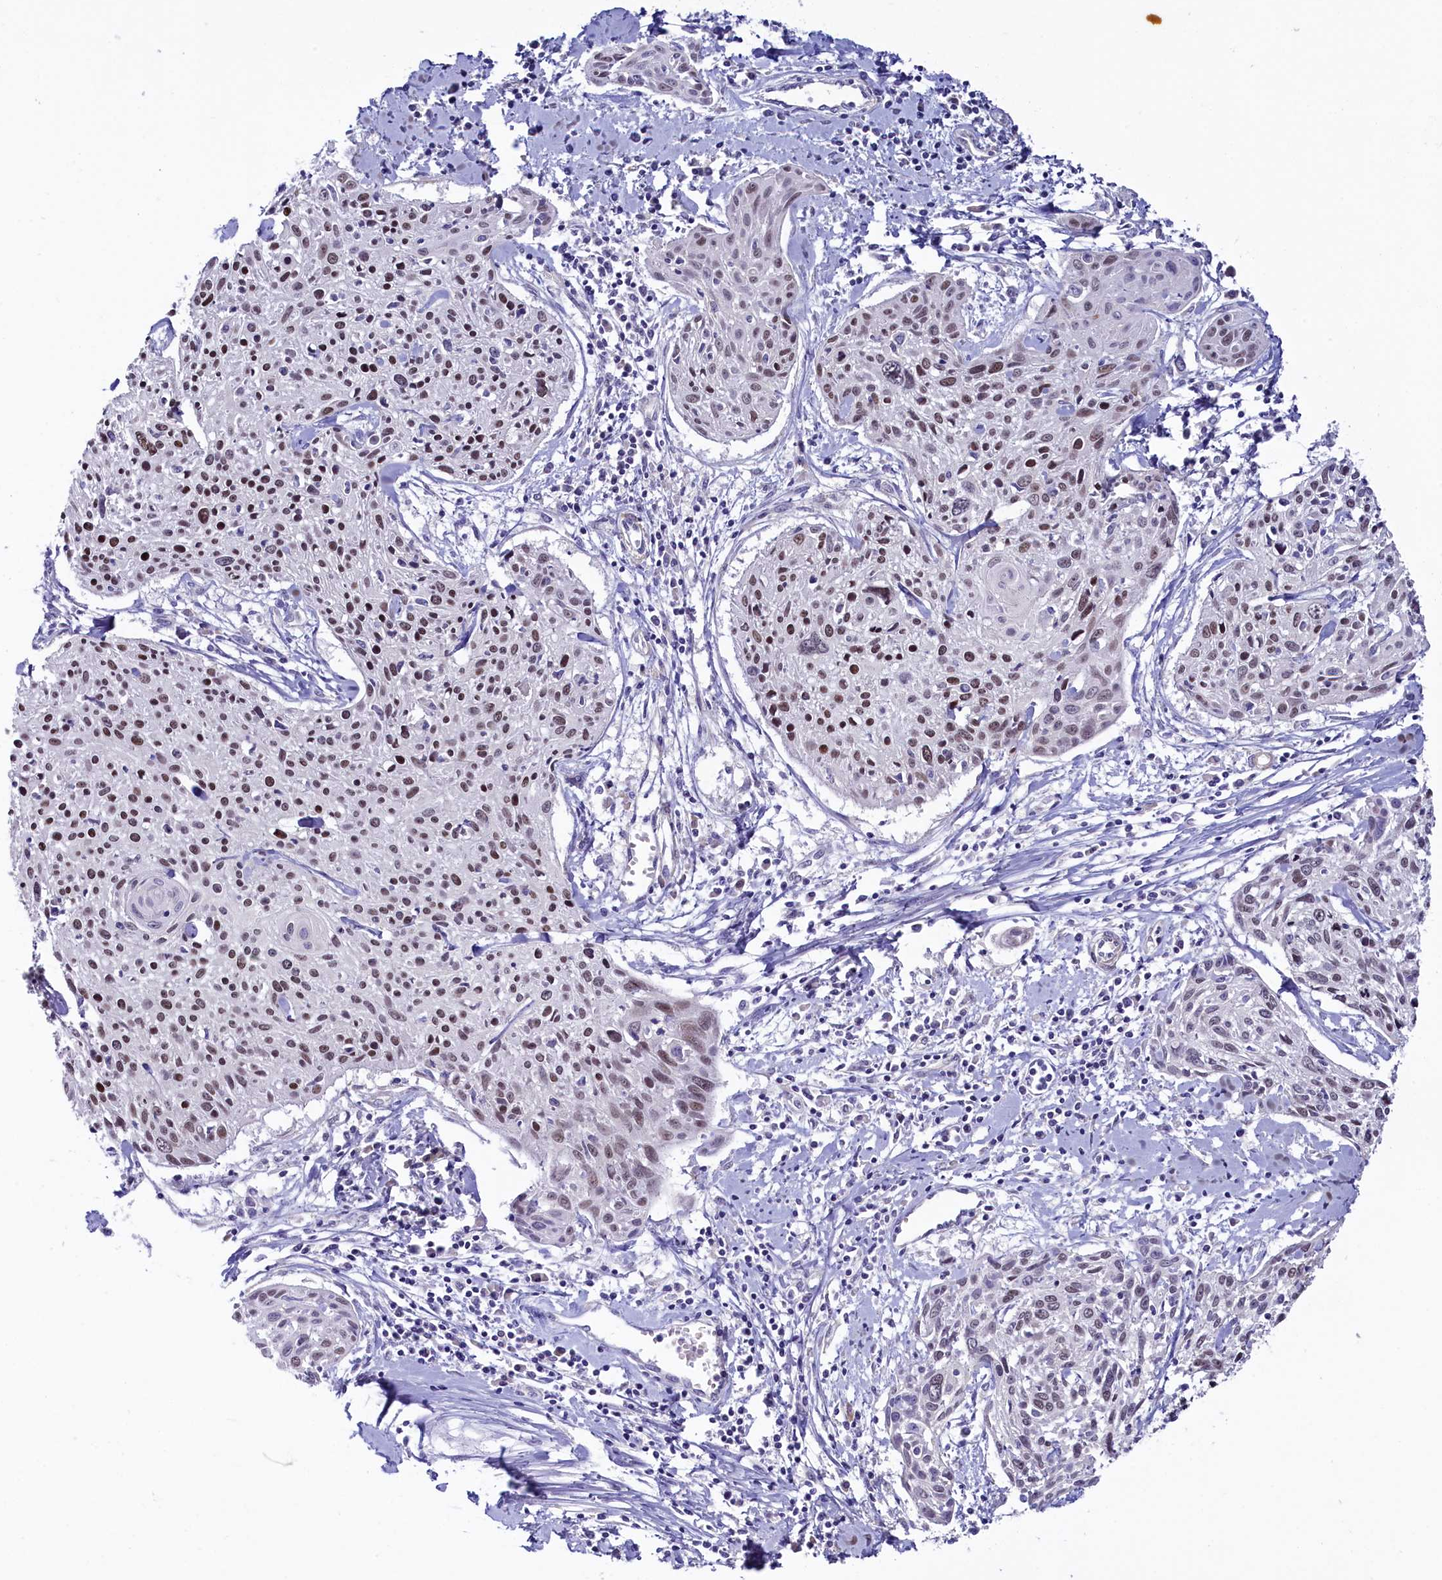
{"staining": {"intensity": "moderate", "quantity": "<25%", "location": "nuclear"}, "tissue": "cervical cancer", "cell_type": "Tumor cells", "image_type": "cancer", "snomed": [{"axis": "morphology", "description": "Squamous cell carcinoma, NOS"}, {"axis": "topography", "description": "Cervix"}], "caption": "Moderate nuclear positivity for a protein is seen in approximately <25% of tumor cells of cervical cancer (squamous cell carcinoma) using immunohistochemistry.", "gene": "SLC39A6", "patient": {"sex": "female", "age": 51}}